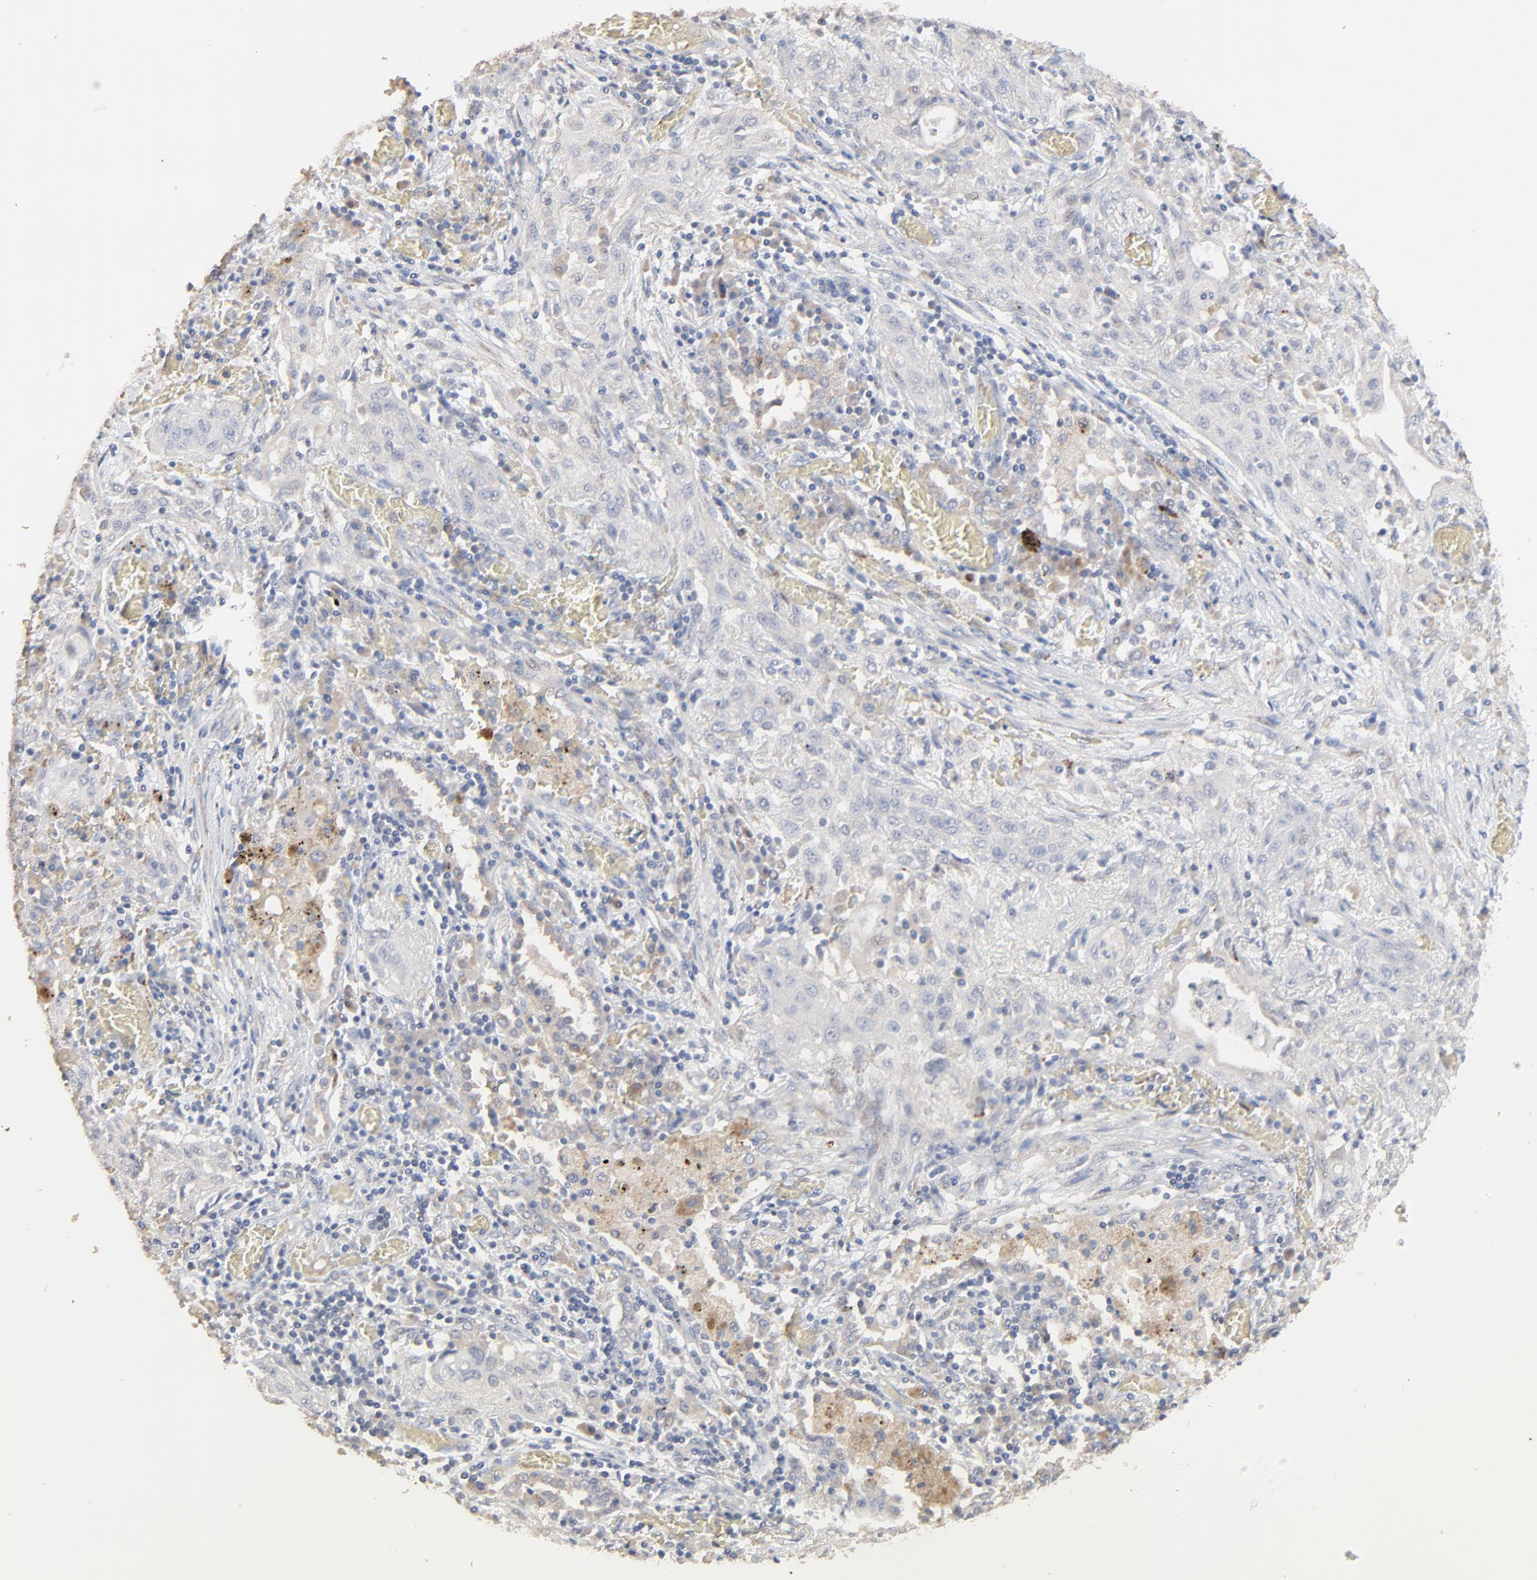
{"staining": {"intensity": "weak", "quantity": "<25%", "location": "cytoplasmic/membranous"}, "tissue": "lung cancer", "cell_type": "Tumor cells", "image_type": "cancer", "snomed": [{"axis": "morphology", "description": "Squamous cell carcinoma, NOS"}, {"axis": "topography", "description": "Lung"}], "caption": "Protein analysis of squamous cell carcinoma (lung) reveals no significant staining in tumor cells. (DAB (3,3'-diaminobenzidine) immunohistochemistry (IHC), high magnification).", "gene": "FANCB", "patient": {"sex": "female", "age": 47}}